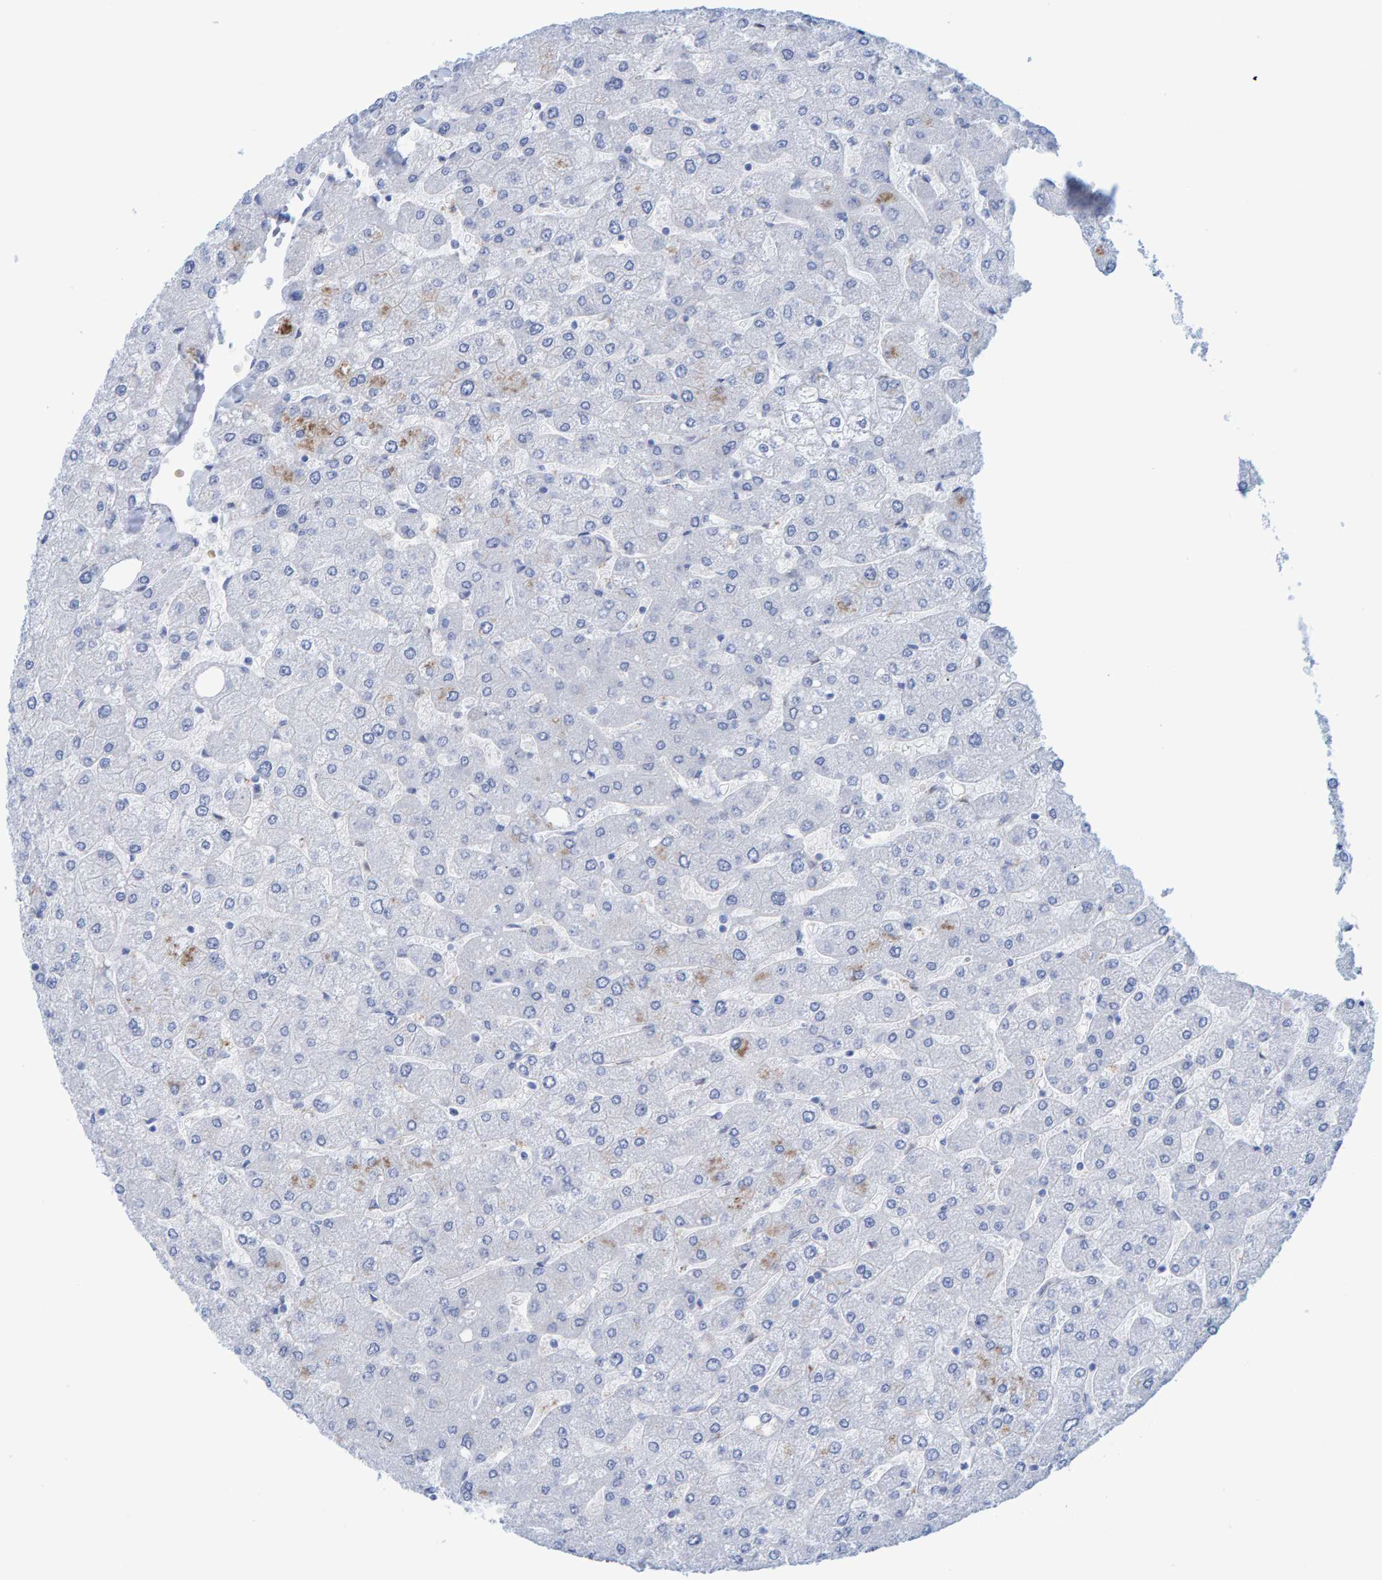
{"staining": {"intensity": "moderate", "quantity": "25%-75%", "location": "cytoplasmic/membranous"}, "tissue": "liver", "cell_type": "Cholangiocytes", "image_type": "normal", "snomed": [{"axis": "morphology", "description": "Normal tissue, NOS"}, {"axis": "topography", "description": "Liver"}], "caption": "IHC (DAB (3,3'-diaminobenzidine)) staining of benign human liver displays moderate cytoplasmic/membranous protein expression in approximately 25%-75% of cholangiocytes. (DAB (3,3'-diaminobenzidine) IHC, brown staining for protein, blue staining for nuclei).", "gene": "JAKMIP3", "patient": {"sex": "male", "age": 55}}